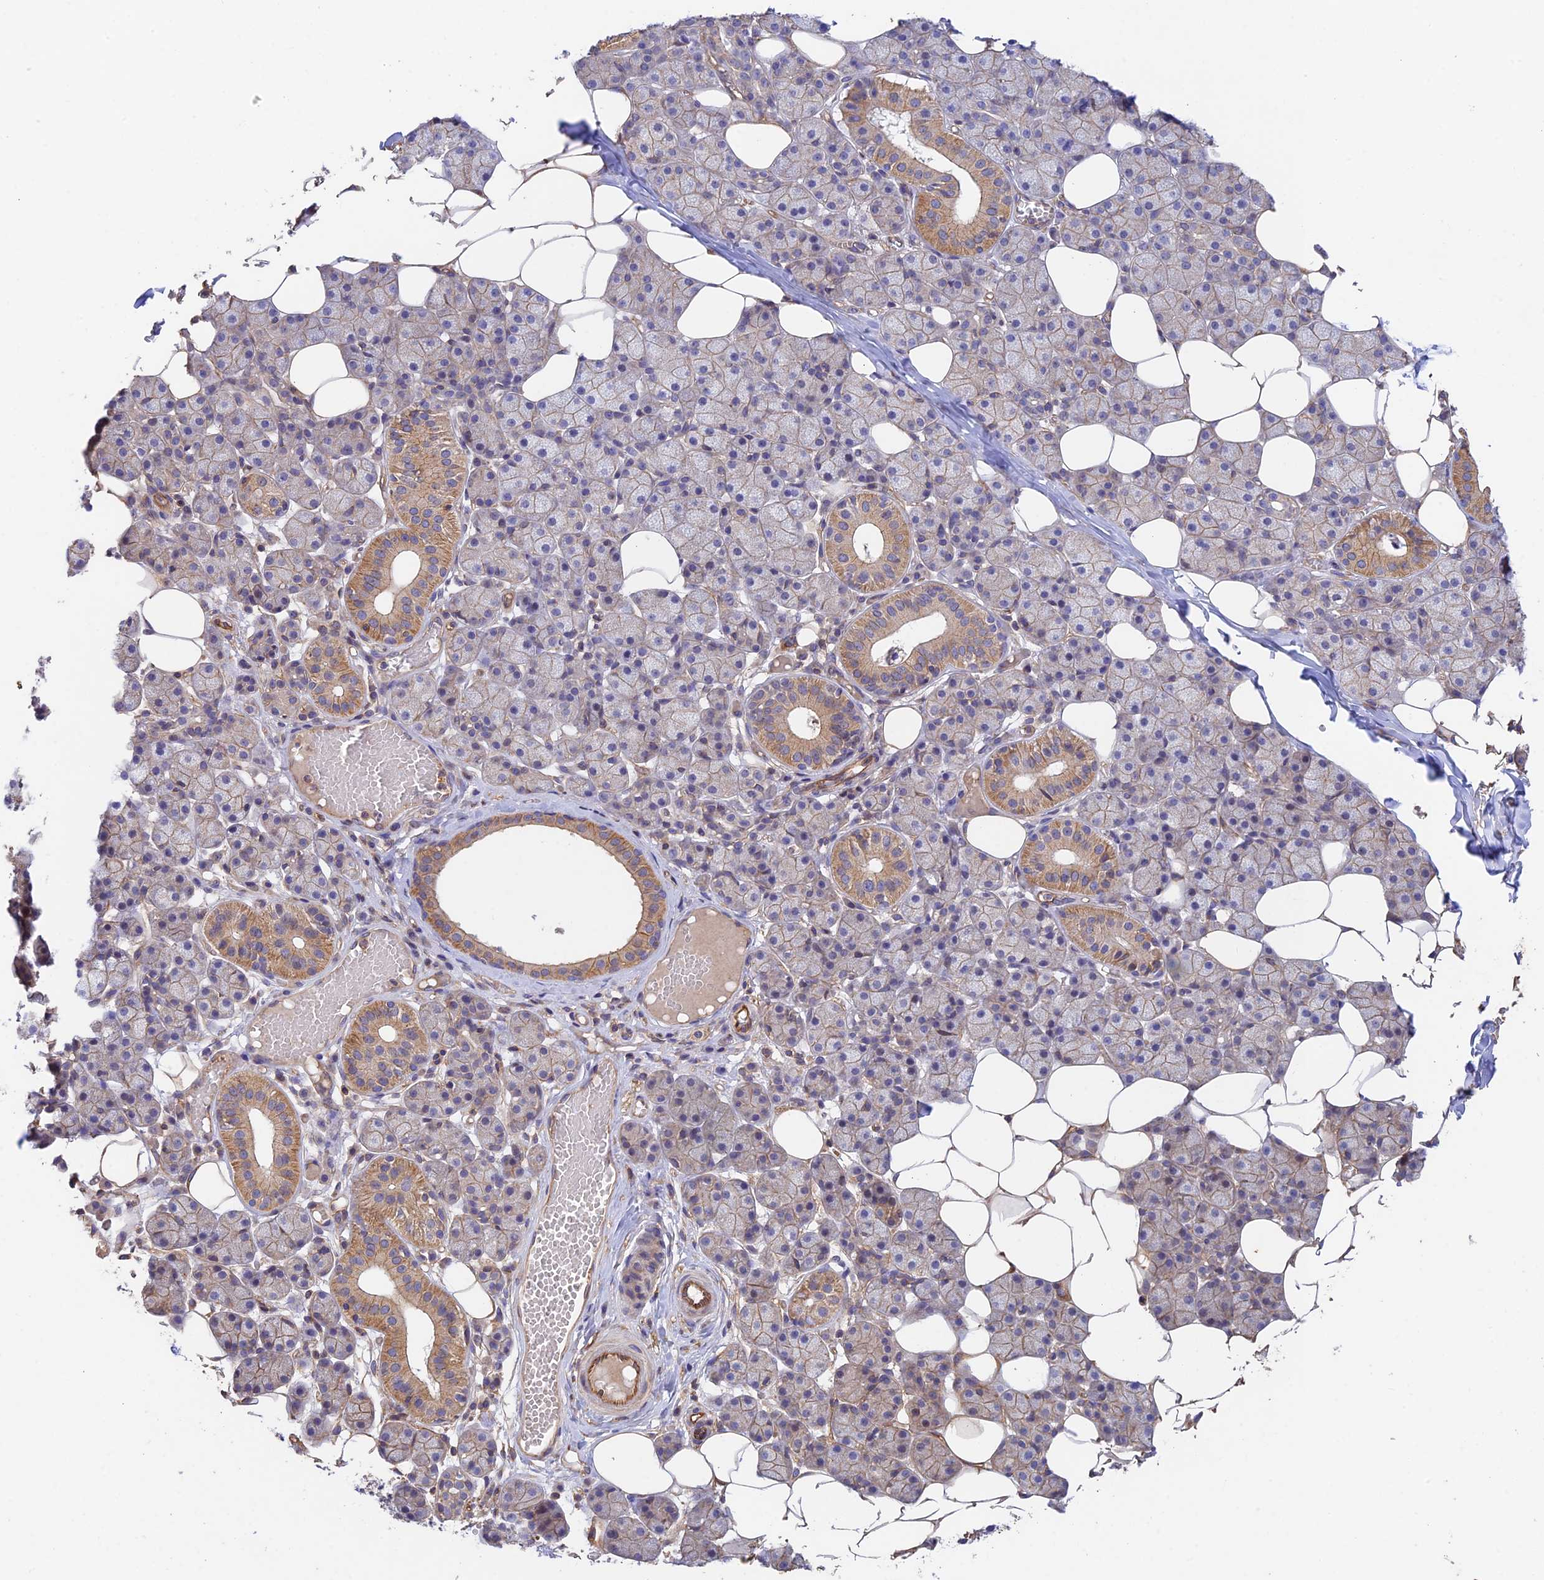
{"staining": {"intensity": "moderate", "quantity": "<25%", "location": "cytoplasmic/membranous"}, "tissue": "salivary gland", "cell_type": "Glandular cells", "image_type": "normal", "snomed": [{"axis": "morphology", "description": "Normal tissue, NOS"}, {"axis": "topography", "description": "Salivary gland"}], "caption": "IHC staining of normal salivary gland, which exhibits low levels of moderate cytoplasmic/membranous staining in approximately <25% of glandular cells indicating moderate cytoplasmic/membranous protein positivity. The staining was performed using DAB (3,3'-diaminobenzidine) (brown) for protein detection and nuclei were counterstained in hematoxylin (blue).", "gene": "MYO9A", "patient": {"sex": "female", "age": 33}}